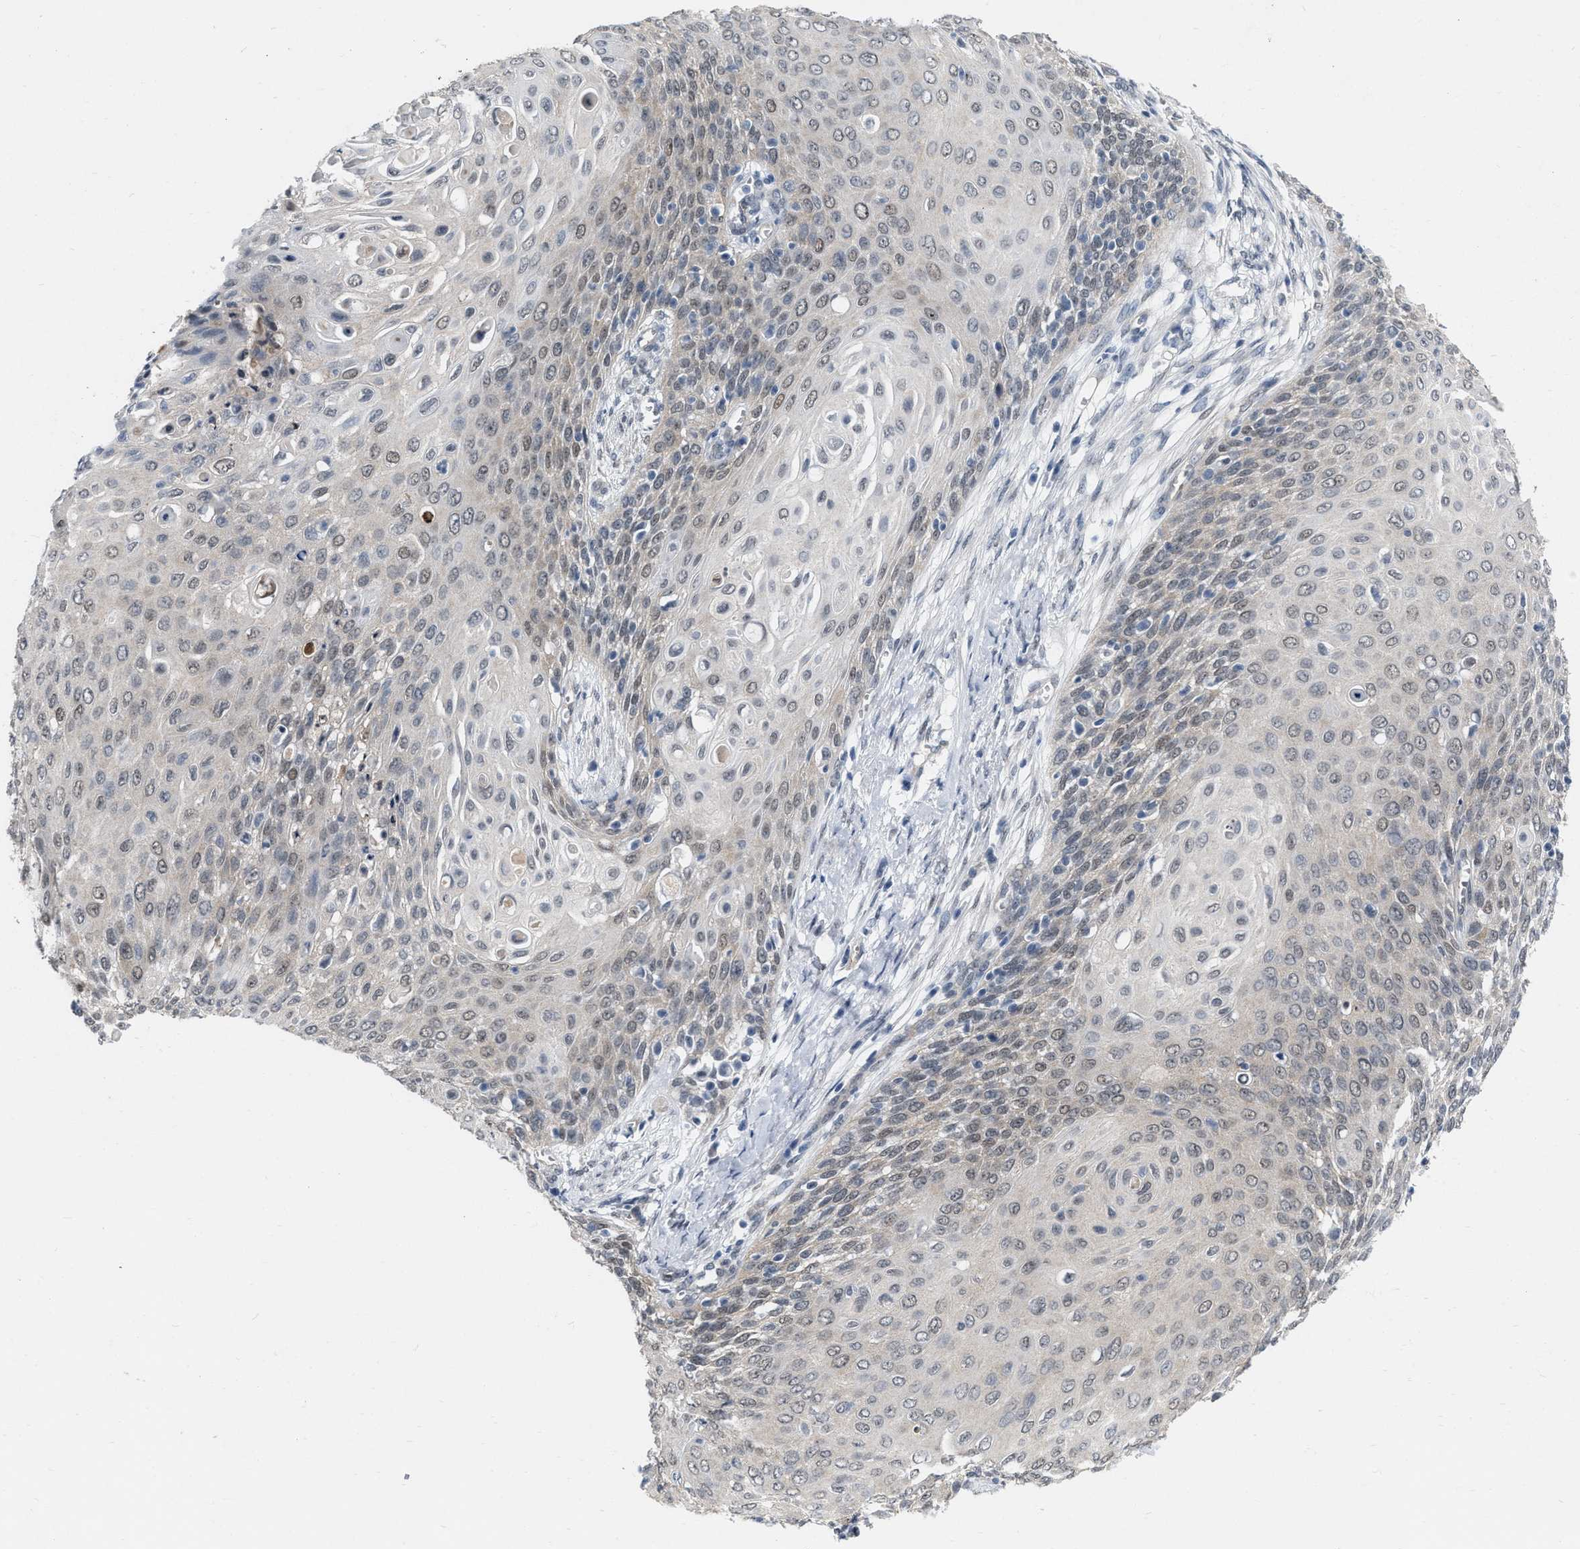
{"staining": {"intensity": "weak", "quantity": "<25%", "location": "nuclear"}, "tissue": "cervical cancer", "cell_type": "Tumor cells", "image_type": "cancer", "snomed": [{"axis": "morphology", "description": "Squamous cell carcinoma, NOS"}, {"axis": "topography", "description": "Cervix"}], "caption": "DAB immunohistochemical staining of human cervical squamous cell carcinoma exhibits no significant expression in tumor cells. (Immunohistochemistry, brightfield microscopy, high magnification).", "gene": "RUVBL1", "patient": {"sex": "female", "age": 39}}